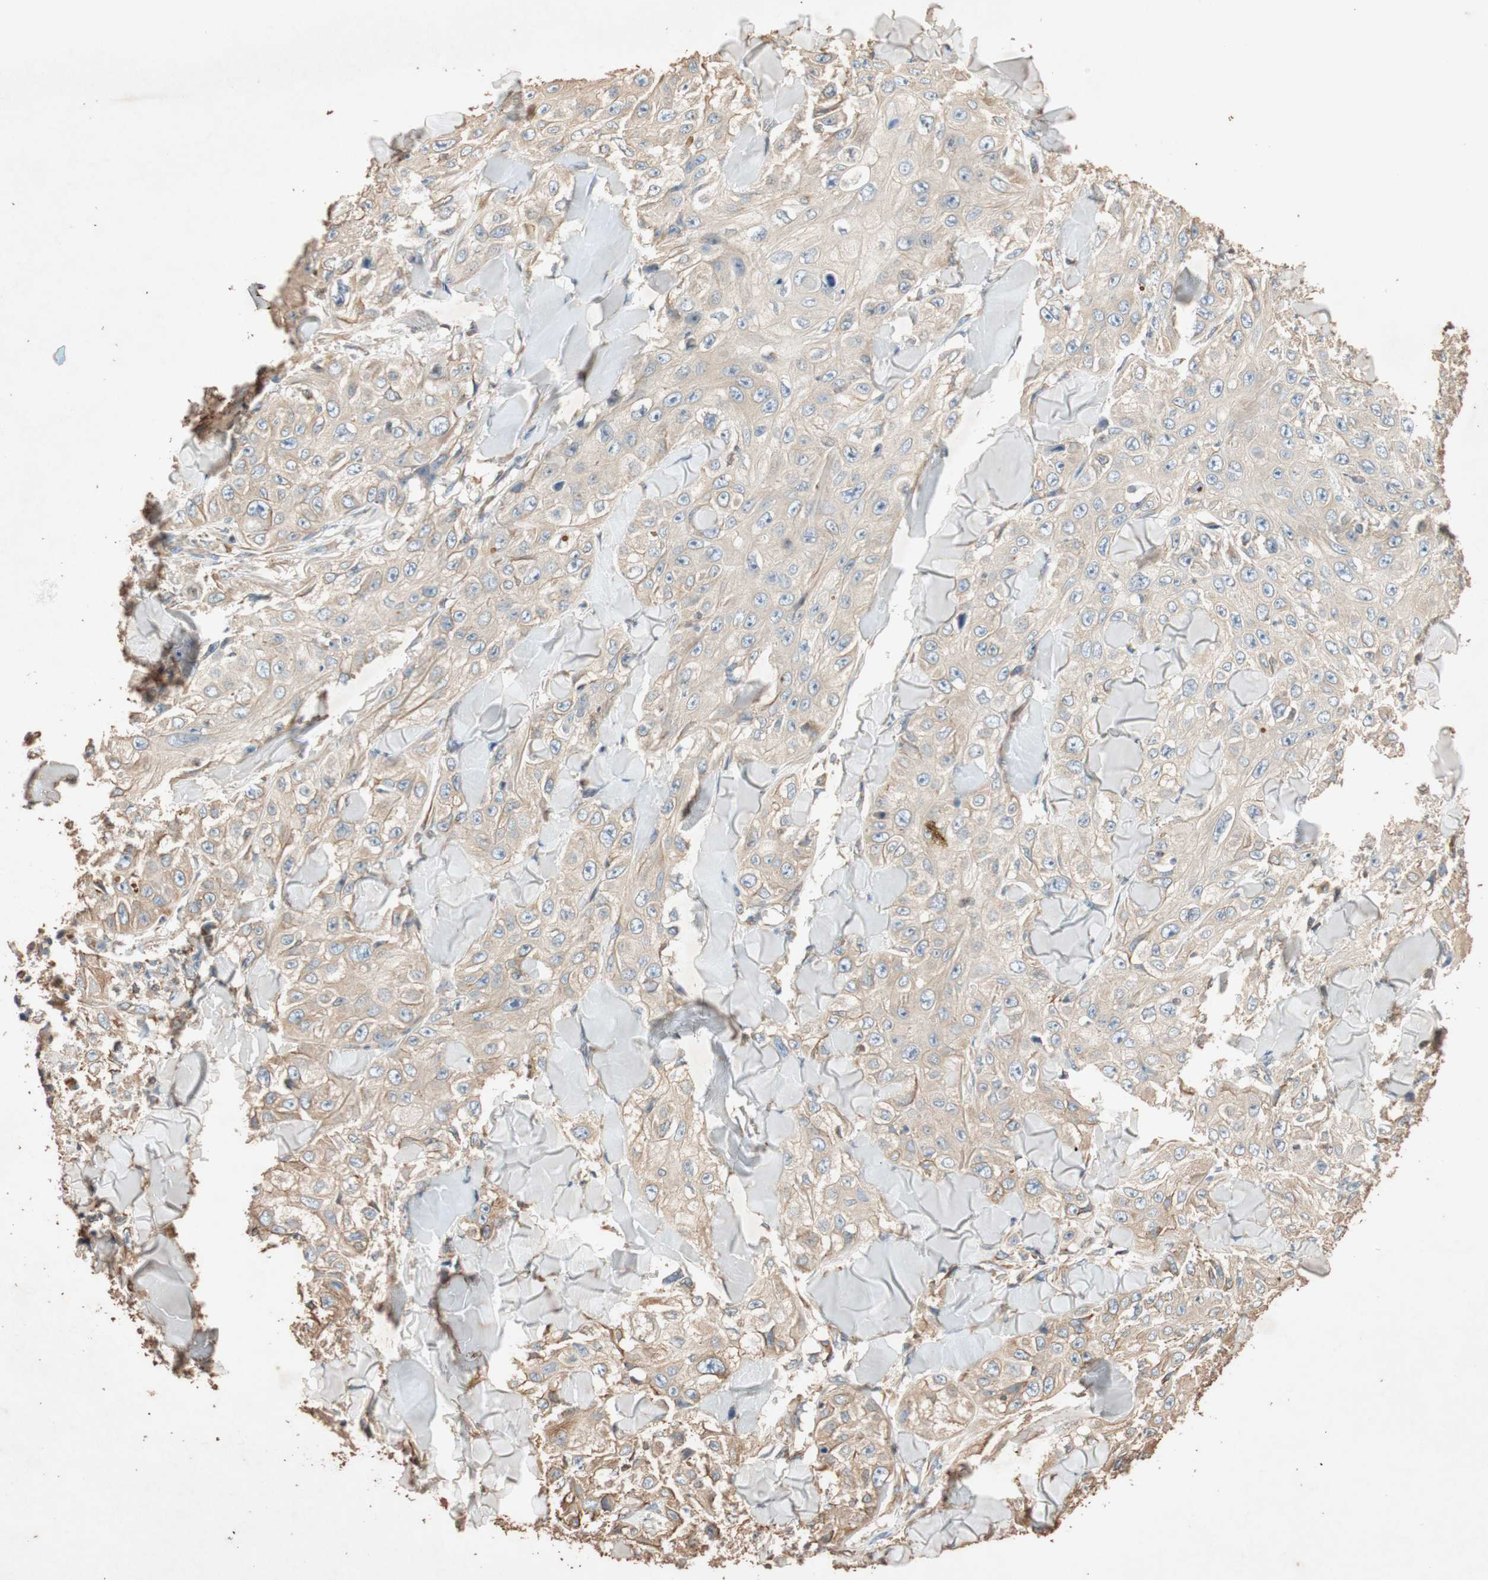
{"staining": {"intensity": "weak", "quantity": "25%-75%", "location": "cytoplasmic/membranous"}, "tissue": "skin cancer", "cell_type": "Tumor cells", "image_type": "cancer", "snomed": [{"axis": "morphology", "description": "Squamous cell carcinoma, NOS"}, {"axis": "topography", "description": "Skin"}], "caption": "Immunohistochemical staining of human skin squamous cell carcinoma displays low levels of weak cytoplasmic/membranous protein staining in about 25%-75% of tumor cells.", "gene": "TUBB", "patient": {"sex": "male", "age": 86}}